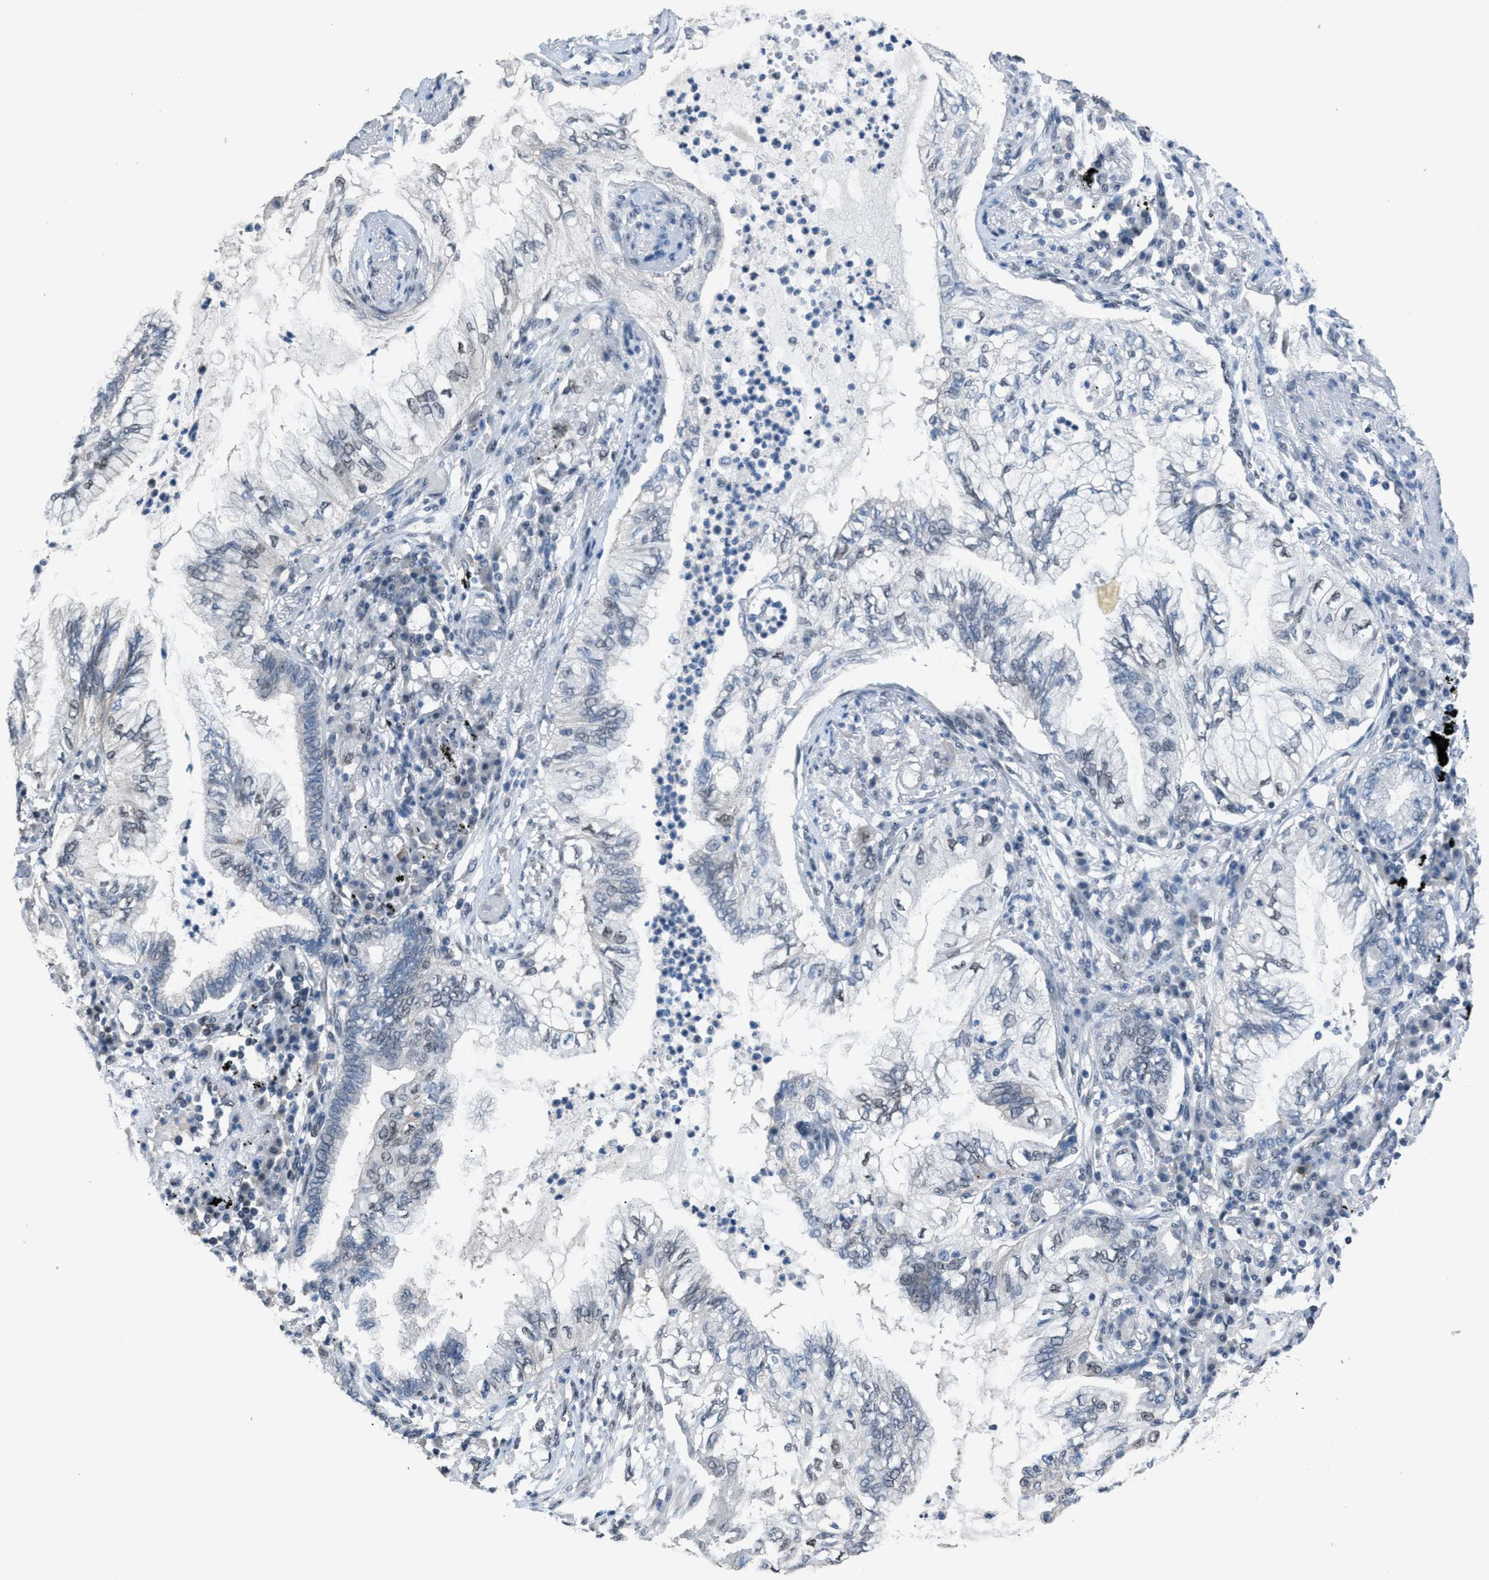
{"staining": {"intensity": "weak", "quantity": "<25%", "location": "nuclear"}, "tissue": "lung cancer", "cell_type": "Tumor cells", "image_type": "cancer", "snomed": [{"axis": "morphology", "description": "Normal tissue, NOS"}, {"axis": "morphology", "description": "Adenocarcinoma, NOS"}, {"axis": "topography", "description": "Bronchus"}, {"axis": "topography", "description": "Lung"}], "caption": "Micrograph shows no significant protein positivity in tumor cells of lung adenocarcinoma.", "gene": "ZNF276", "patient": {"sex": "female", "age": 70}}